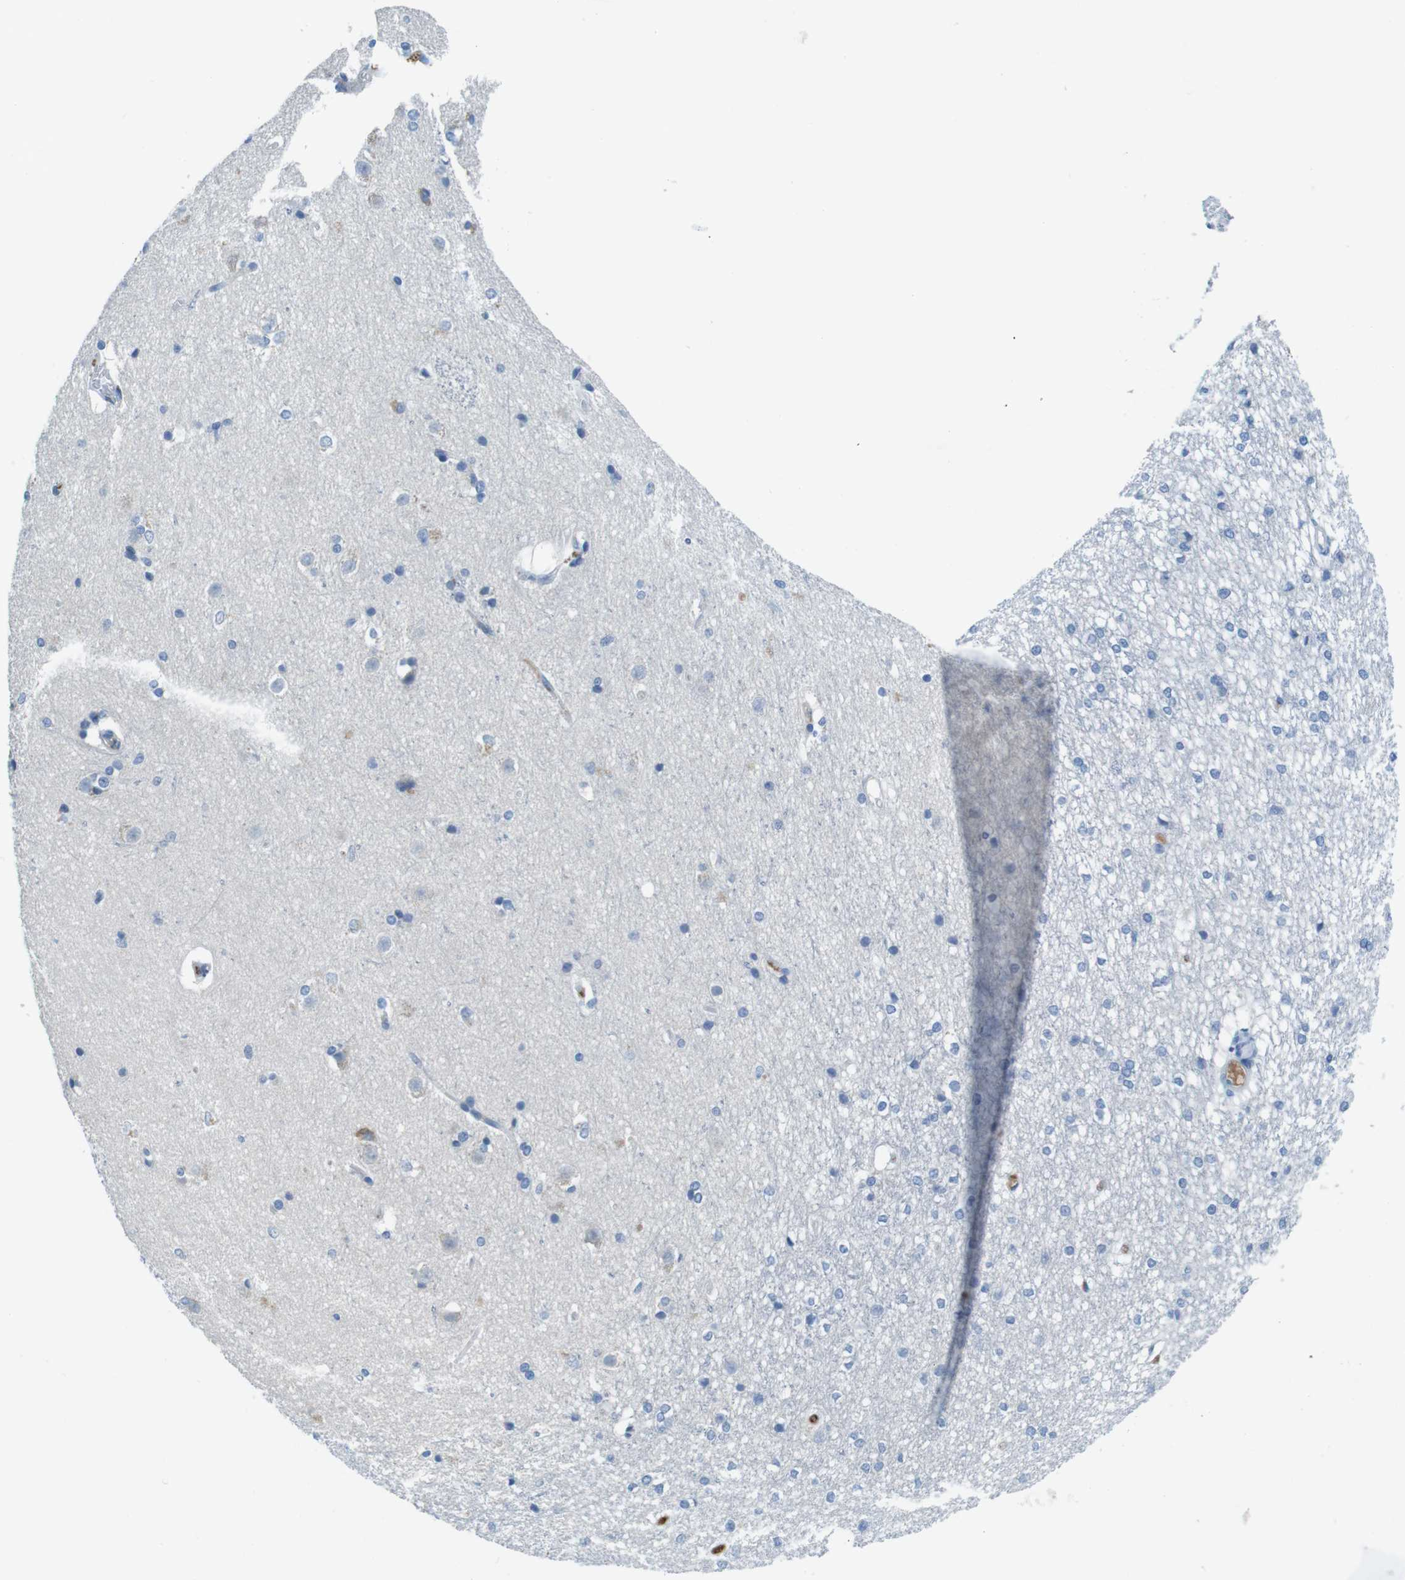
{"staining": {"intensity": "negative", "quantity": "none", "location": "none"}, "tissue": "caudate", "cell_type": "Glial cells", "image_type": "normal", "snomed": [{"axis": "morphology", "description": "Normal tissue, NOS"}, {"axis": "topography", "description": "Lateral ventricle wall"}], "caption": "This image is of benign caudate stained with immunohistochemistry to label a protein in brown with the nuclei are counter-stained blue. There is no expression in glial cells. (IHC, brightfield microscopy, high magnification).", "gene": "TMPRSS15", "patient": {"sex": "female", "age": 19}}